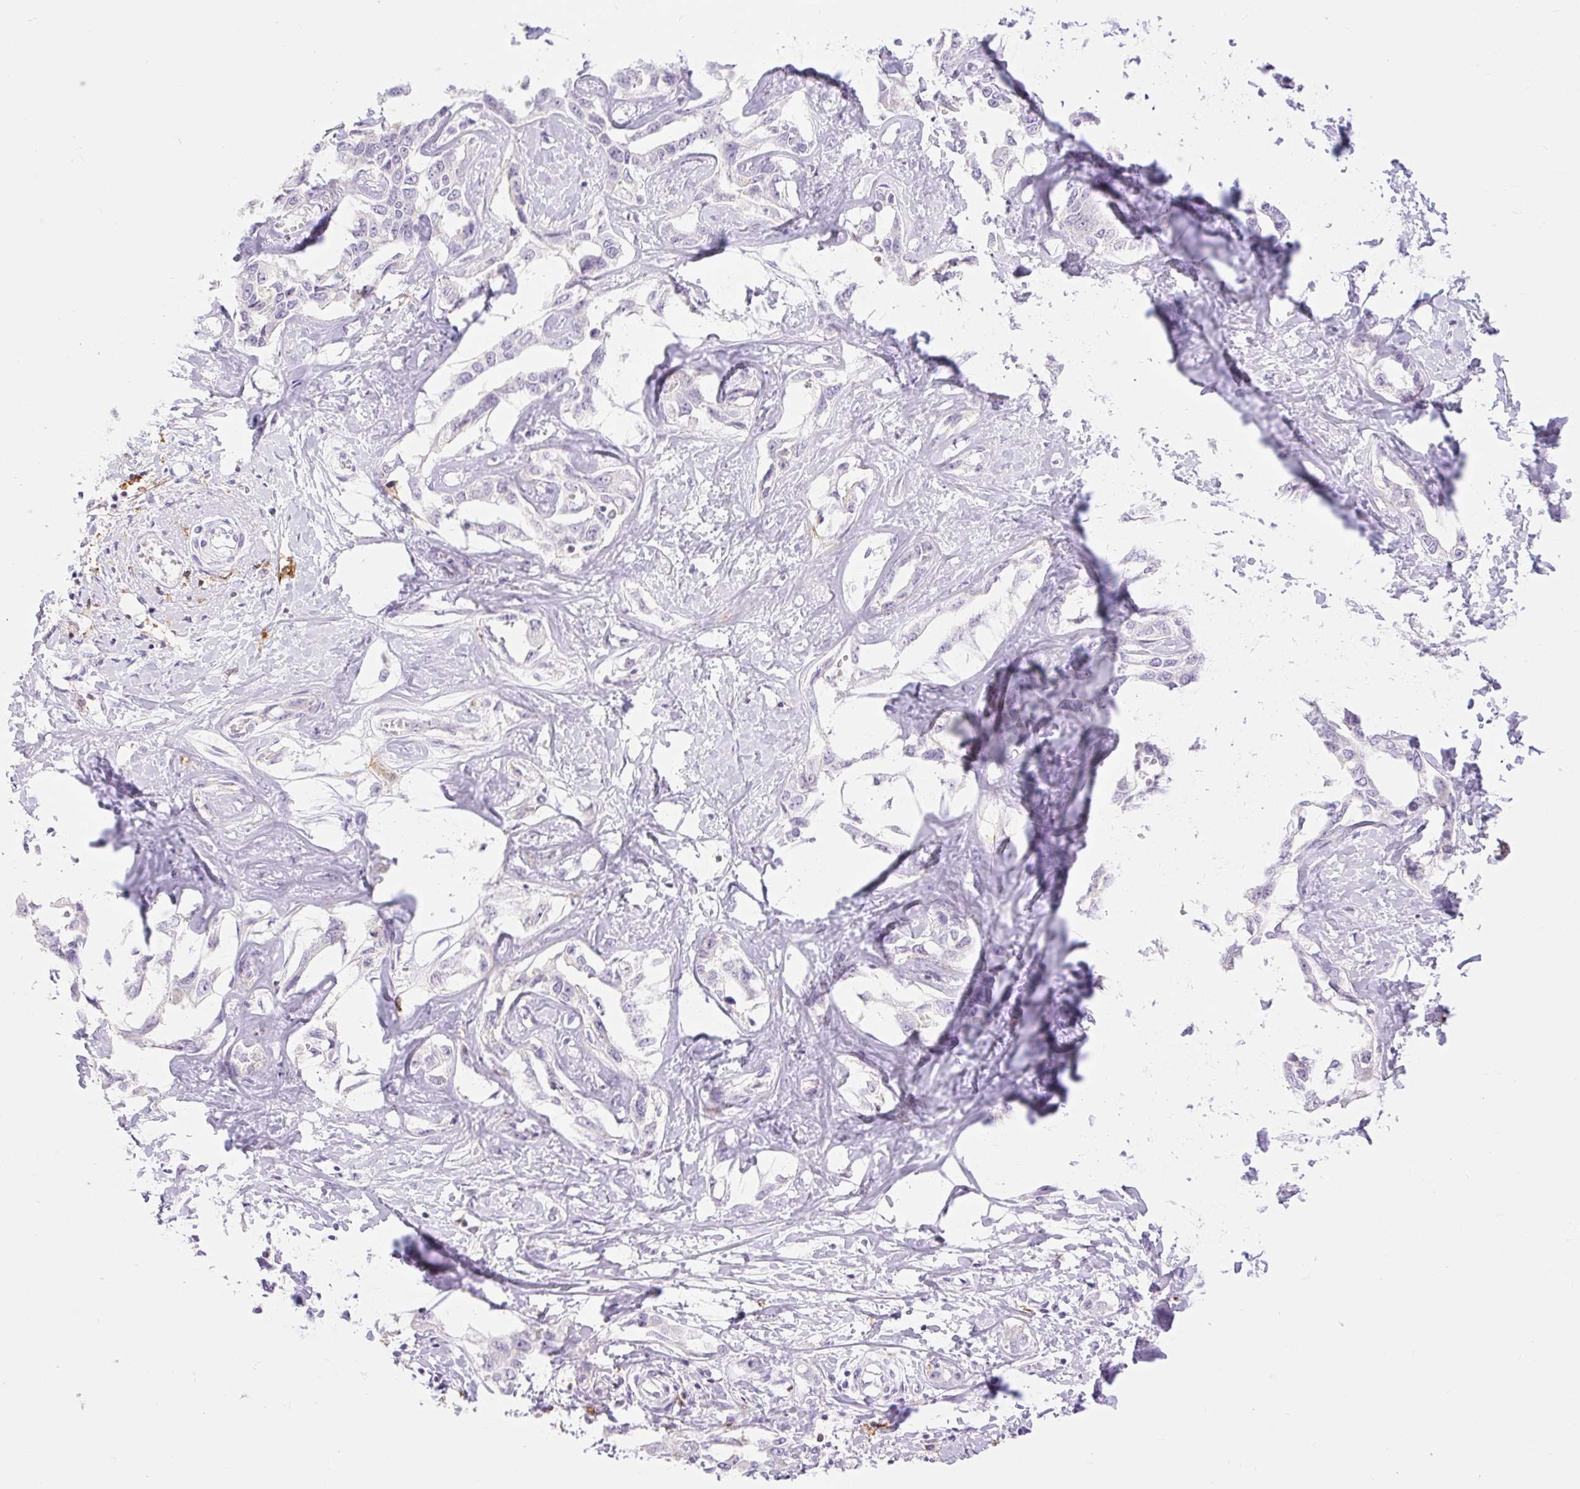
{"staining": {"intensity": "negative", "quantity": "none", "location": "none"}, "tissue": "liver cancer", "cell_type": "Tumor cells", "image_type": "cancer", "snomed": [{"axis": "morphology", "description": "Cholangiocarcinoma"}, {"axis": "topography", "description": "Liver"}], "caption": "Immunohistochemistry of liver cancer (cholangiocarcinoma) exhibits no staining in tumor cells.", "gene": "SIGLEC1", "patient": {"sex": "male", "age": 59}}